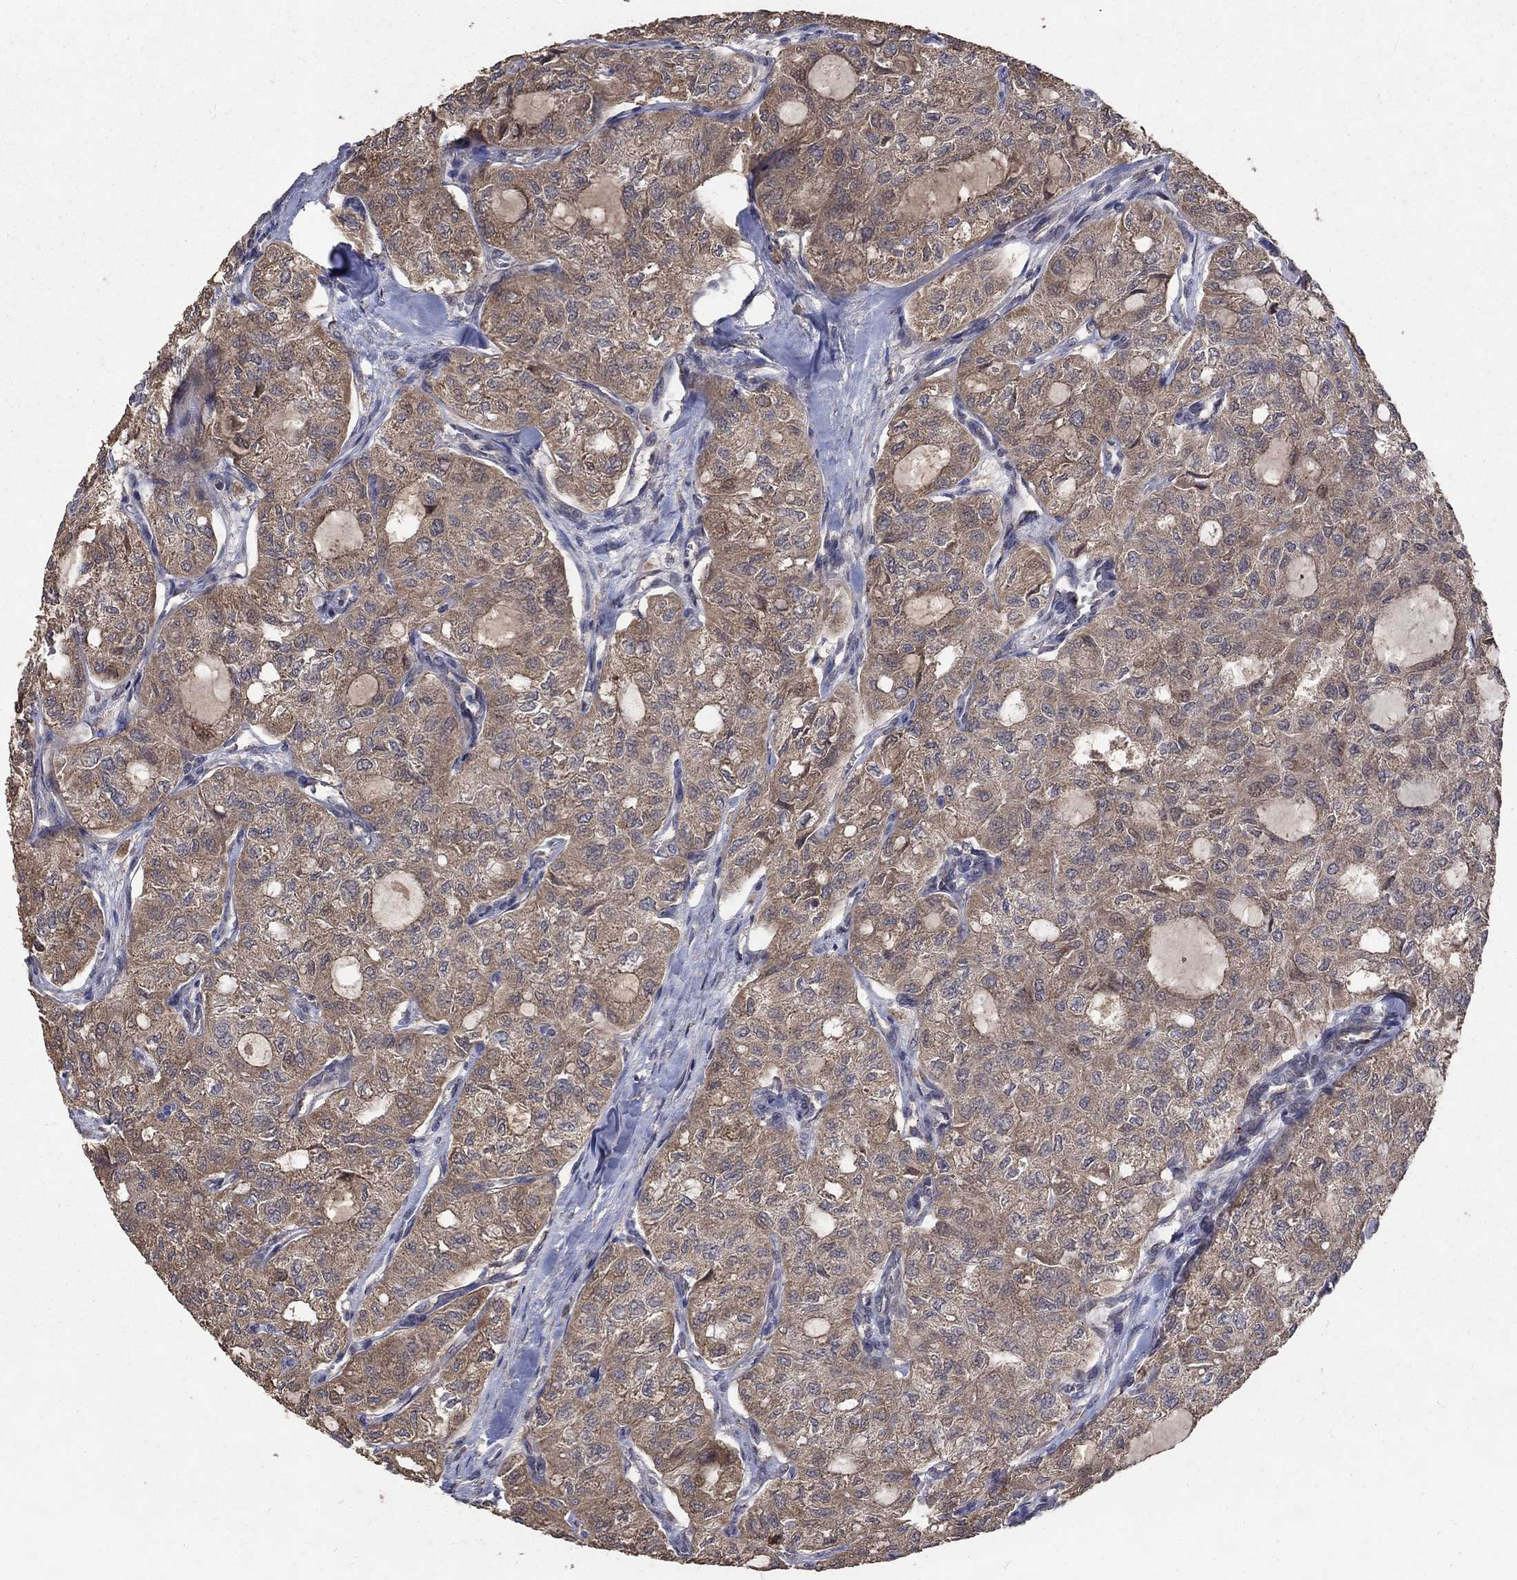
{"staining": {"intensity": "weak", "quantity": ">75%", "location": "cytoplasmic/membranous"}, "tissue": "thyroid cancer", "cell_type": "Tumor cells", "image_type": "cancer", "snomed": [{"axis": "morphology", "description": "Follicular adenoma carcinoma, NOS"}, {"axis": "topography", "description": "Thyroid gland"}], "caption": "Follicular adenoma carcinoma (thyroid) stained with a brown dye demonstrates weak cytoplasmic/membranous positive positivity in approximately >75% of tumor cells.", "gene": "C17orf75", "patient": {"sex": "male", "age": 75}}